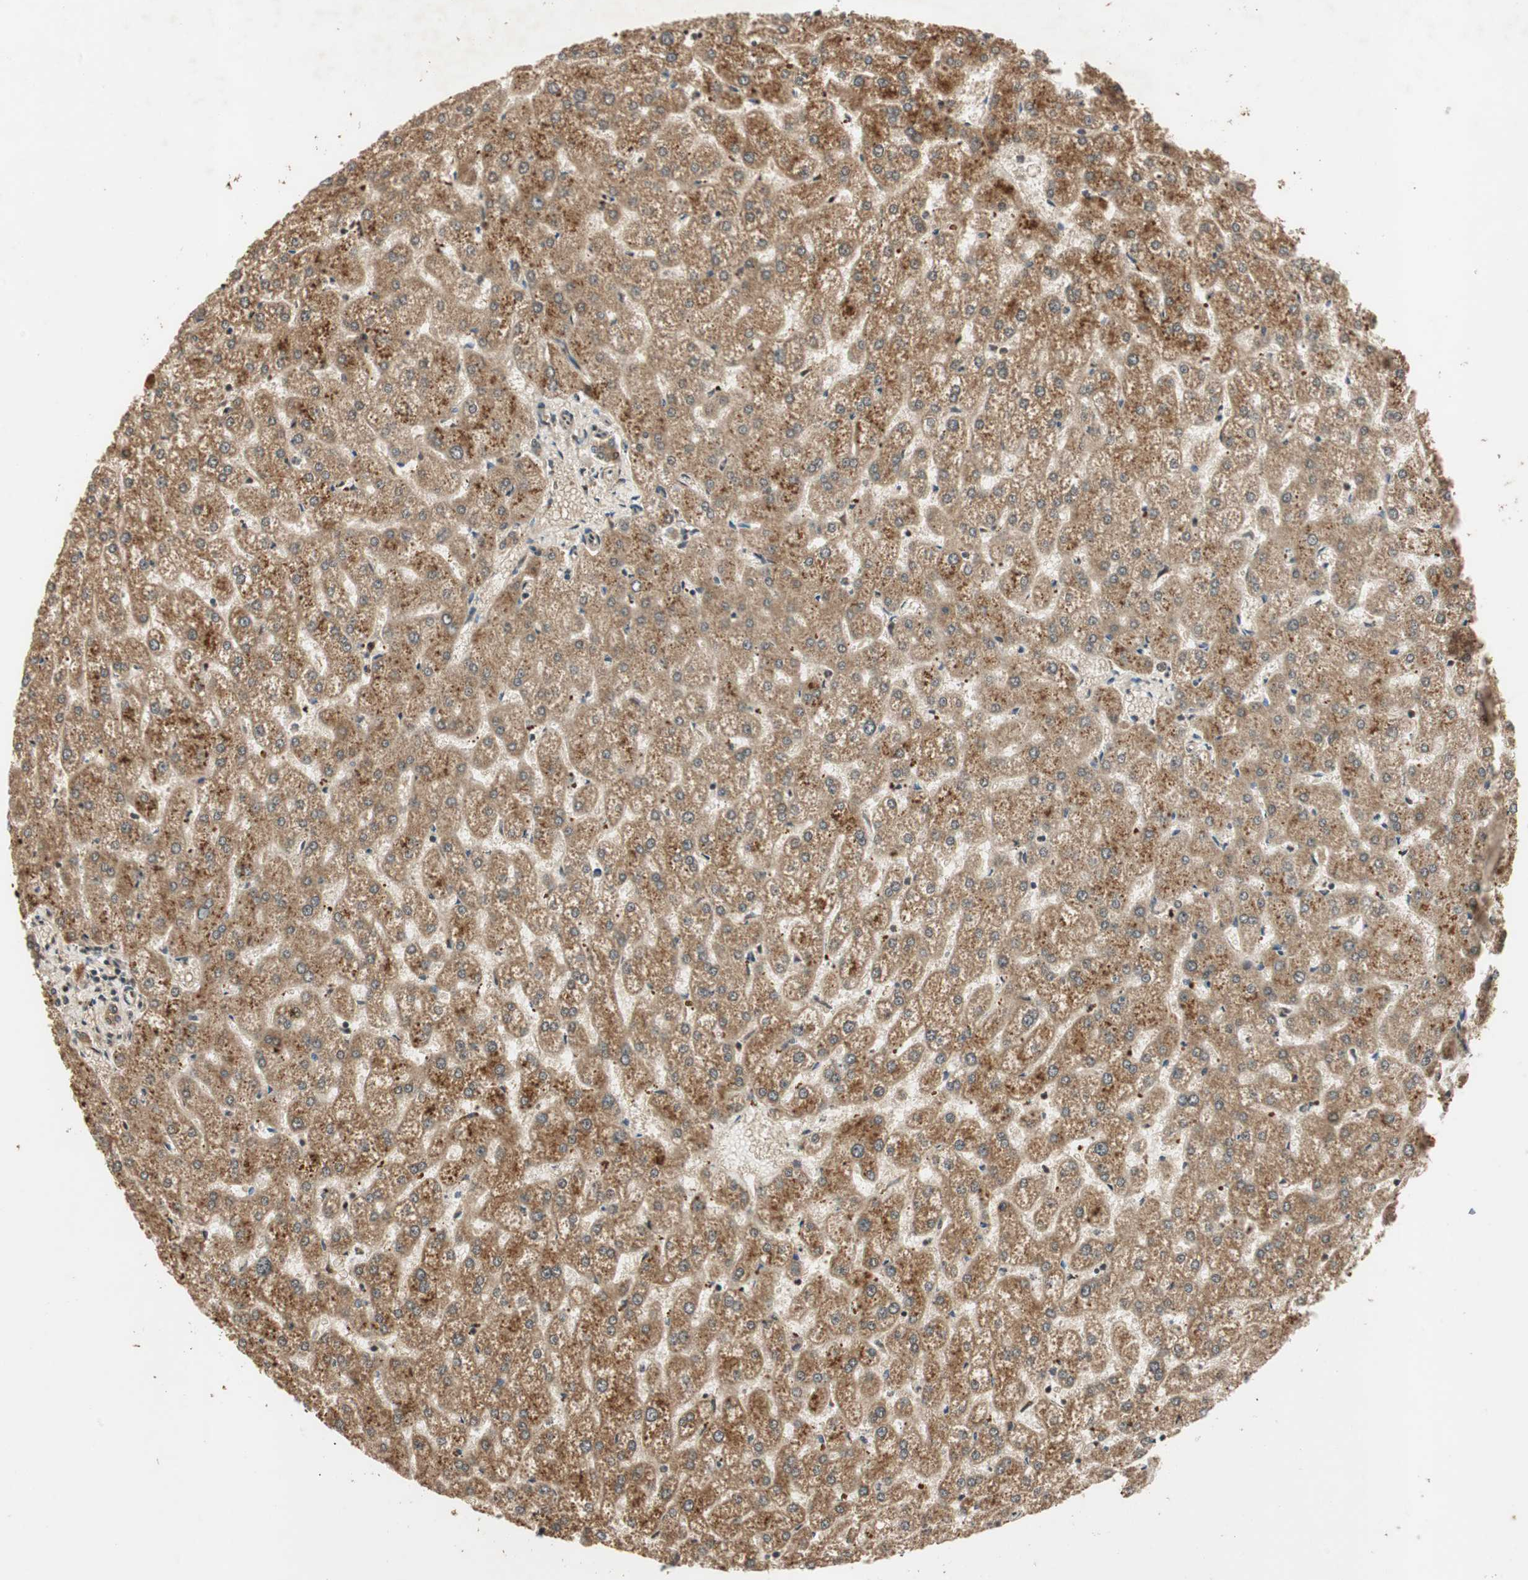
{"staining": {"intensity": "moderate", "quantity": ">75%", "location": "cytoplasmic/membranous,nuclear"}, "tissue": "liver", "cell_type": "Cholangiocytes", "image_type": "normal", "snomed": [{"axis": "morphology", "description": "Normal tissue, NOS"}, {"axis": "topography", "description": "Liver"}], "caption": "IHC staining of unremarkable liver, which demonstrates medium levels of moderate cytoplasmic/membranous,nuclear staining in approximately >75% of cholangiocytes indicating moderate cytoplasmic/membranous,nuclear protein staining. The staining was performed using DAB (3,3'-diaminobenzidine) (brown) for protein detection and nuclei were counterstained in hematoxylin (blue).", "gene": "RPA3", "patient": {"sex": "female", "age": 32}}